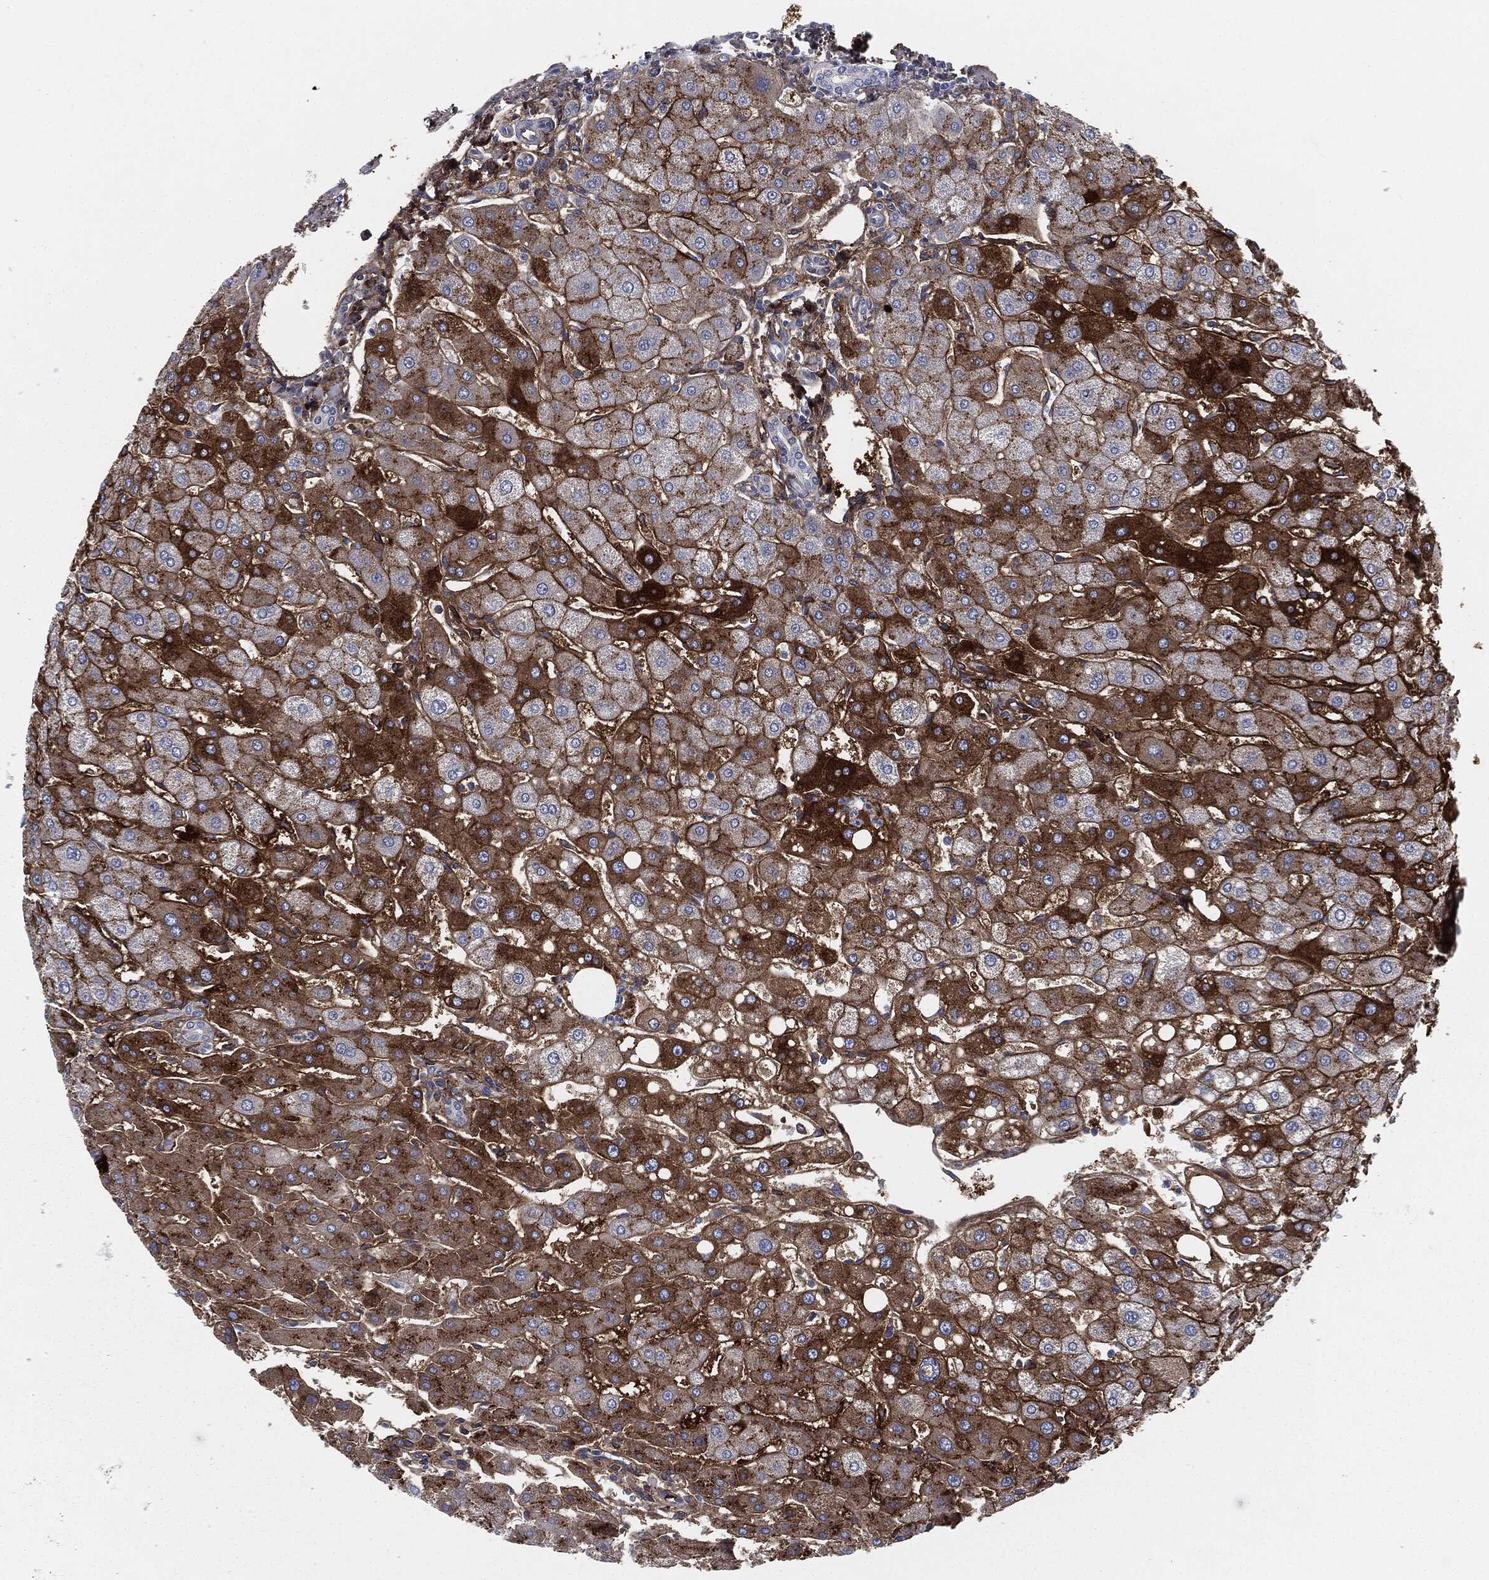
{"staining": {"intensity": "negative", "quantity": "none", "location": "none"}, "tissue": "liver", "cell_type": "Cholangiocytes", "image_type": "normal", "snomed": [{"axis": "morphology", "description": "Normal tissue, NOS"}, {"axis": "topography", "description": "Liver"}], "caption": "High magnification brightfield microscopy of normal liver stained with DAB (3,3'-diaminobenzidine) (brown) and counterstained with hematoxylin (blue): cholangiocytes show no significant positivity. (DAB immunohistochemistry, high magnification).", "gene": "APOB", "patient": {"sex": "male", "age": 67}}